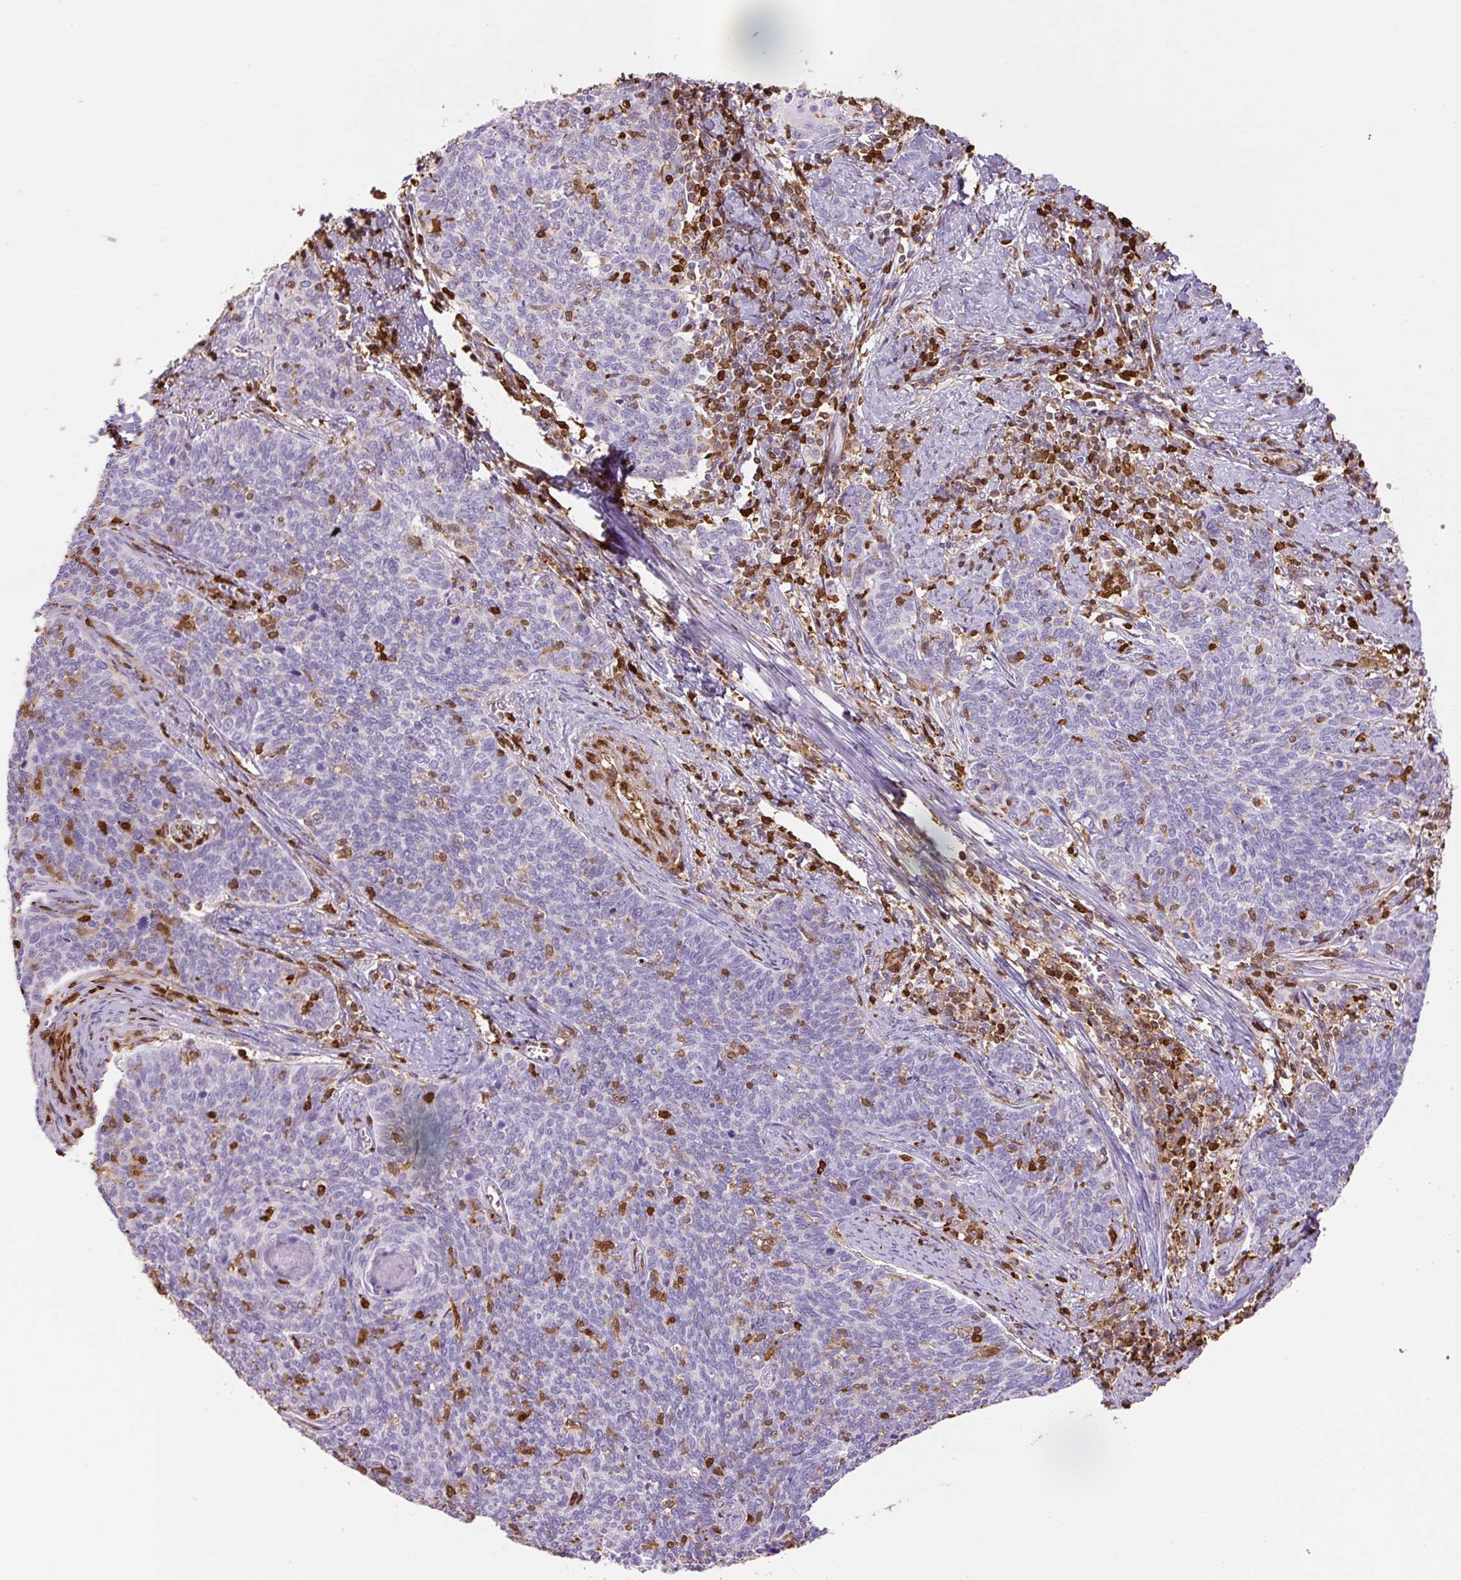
{"staining": {"intensity": "negative", "quantity": "none", "location": "none"}, "tissue": "cervical cancer", "cell_type": "Tumor cells", "image_type": "cancer", "snomed": [{"axis": "morphology", "description": "Squamous cell carcinoma, NOS"}, {"axis": "topography", "description": "Cervix"}], "caption": "Tumor cells are negative for brown protein staining in cervical squamous cell carcinoma.", "gene": "S100A4", "patient": {"sex": "female", "age": 39}}